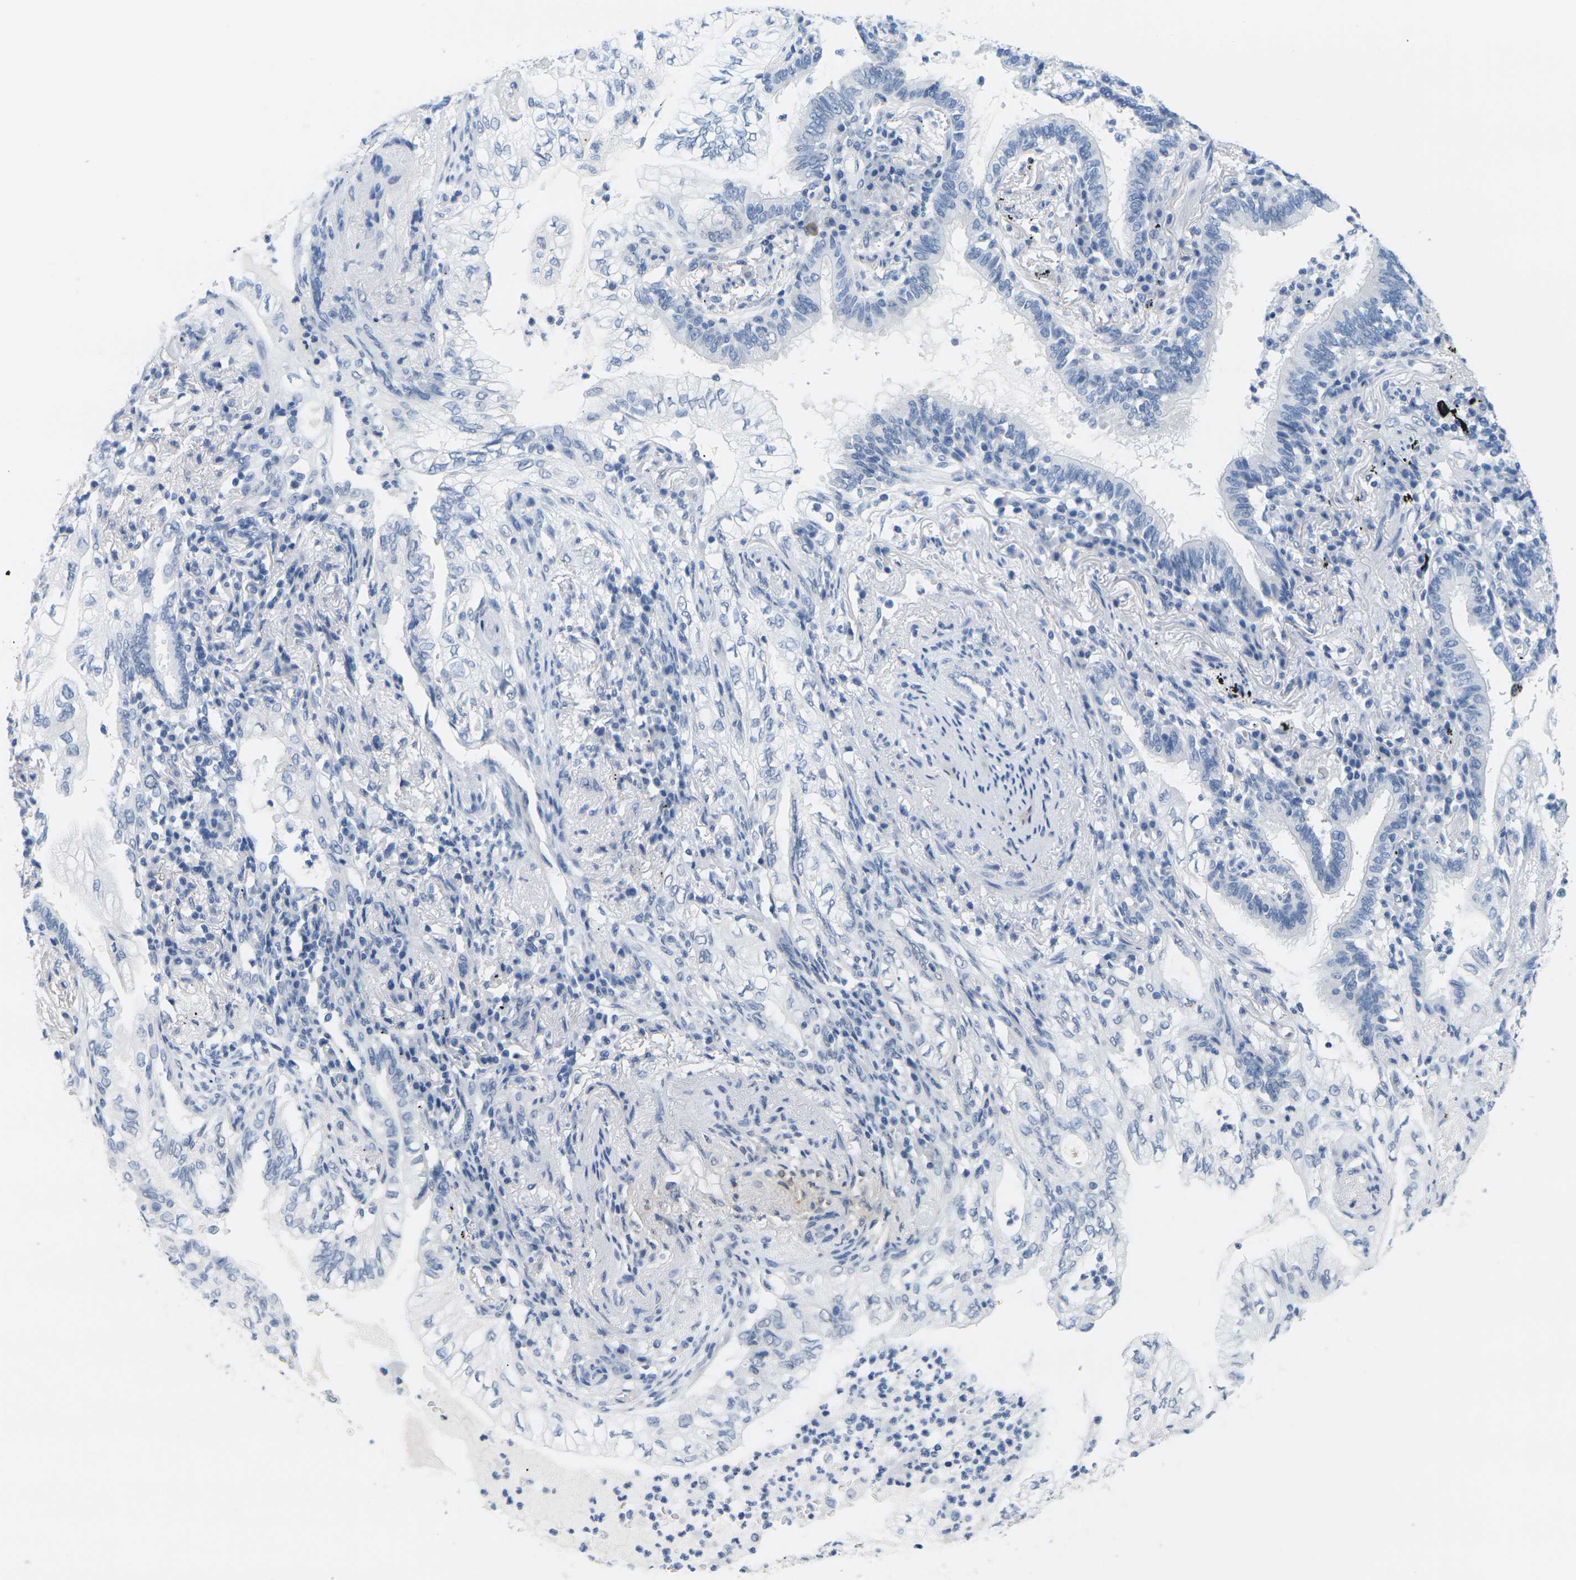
{"staining": {"intensity": "negative", "quantity": "none", "location": "none"}, "tissue": "lung cancer", "cell_type": "Tumor cells", "image_type": "cancer", "snomed": [{"axis": "morphology", "description": "Normal tissue, NOS"}, {"axis": "morphology", "description": "Adenocarcinoma, NOS"}, {"axis": "topography", "description": "Bronchus"}, {"axis": "topography", "description": "Lung"}], "caption": "DAB immunohistochemical staining of human adenocarcinoma (lung) exhibits no significant staining in tumor cells.", "gene": "CTAG1A", "patient": {"sex": "female", "age": 70}}